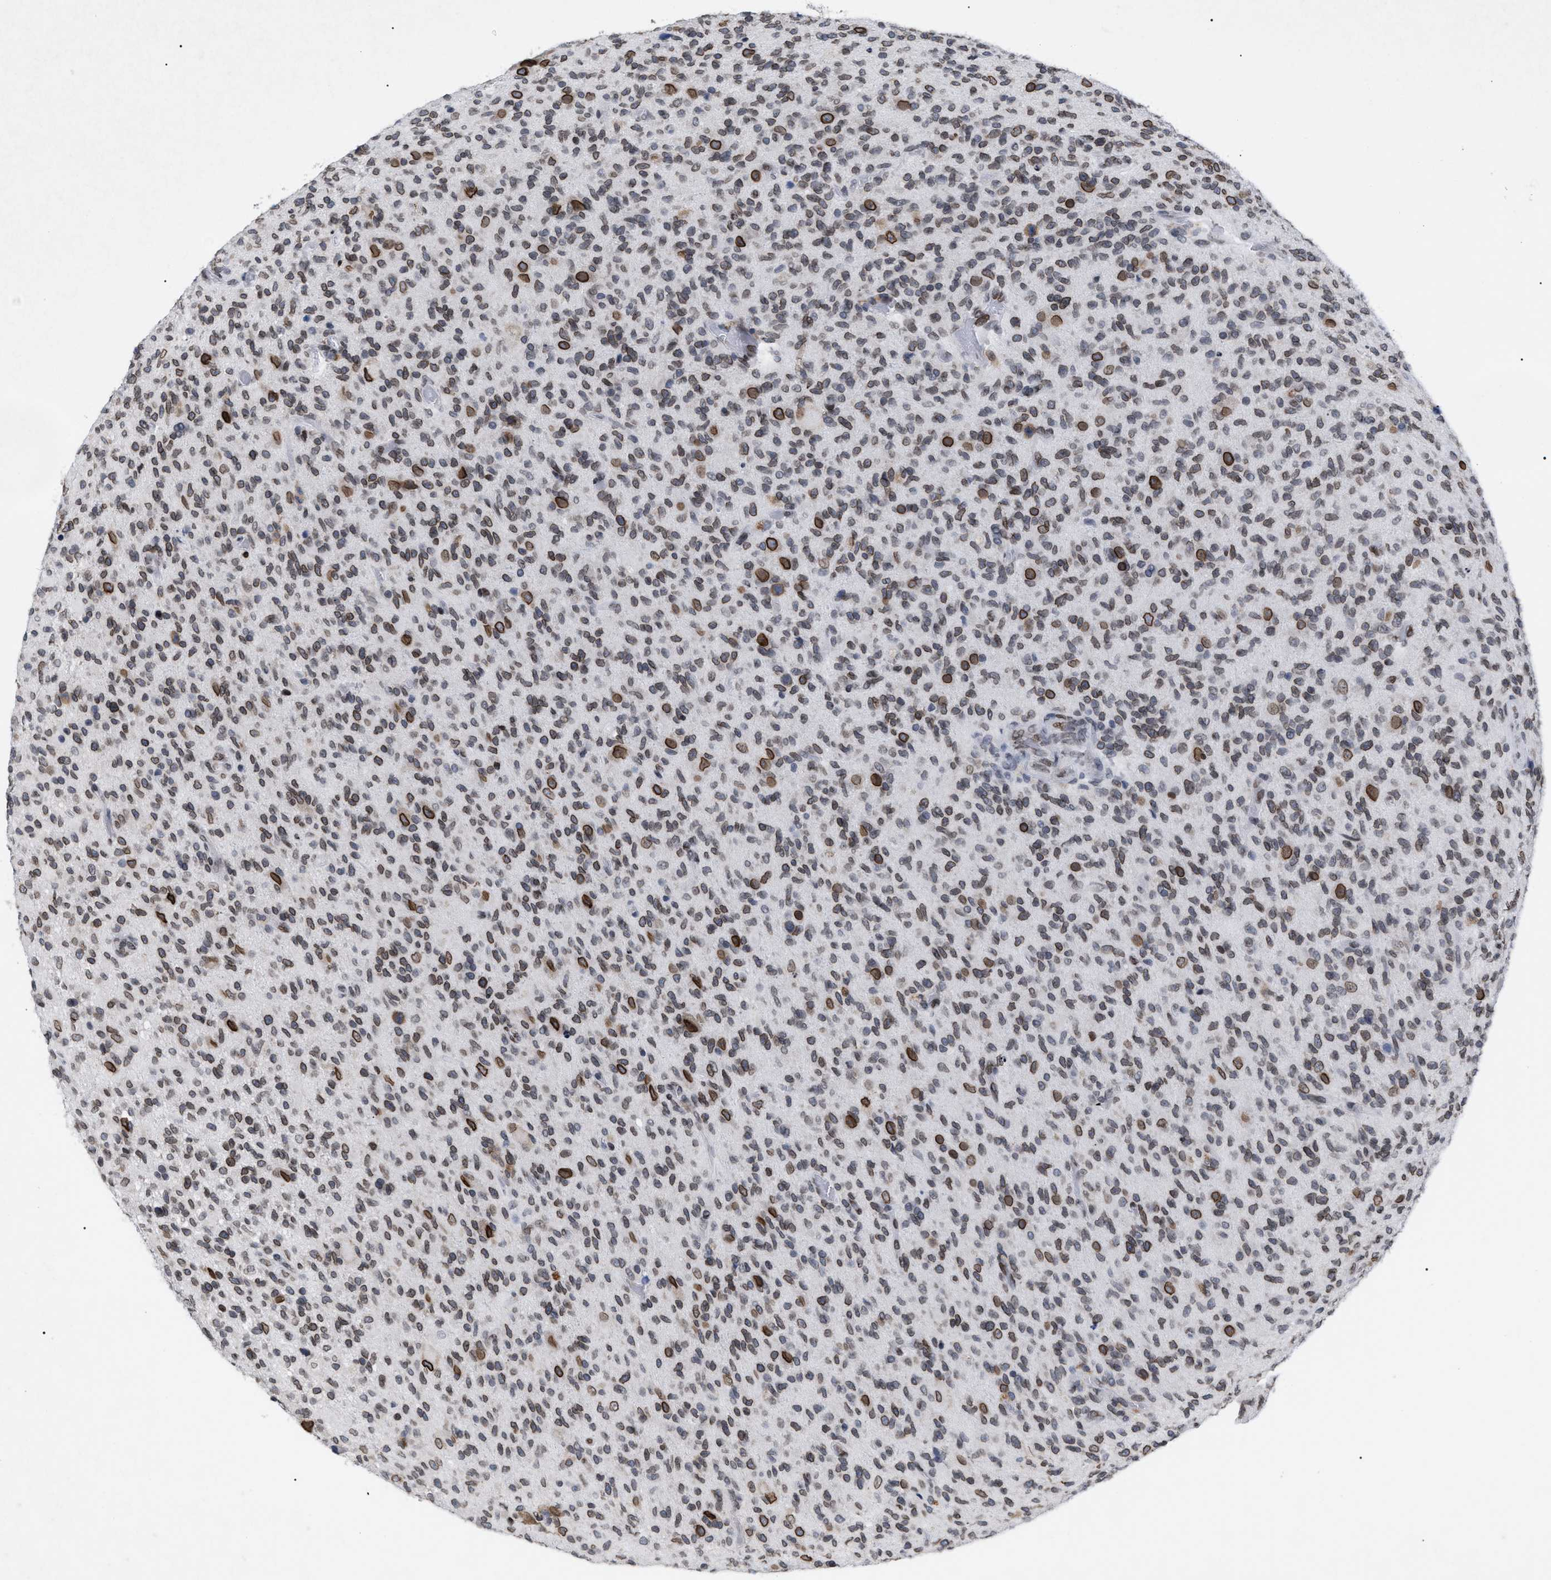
{"staining": {"intensity": "strong", "quantity": ">75%", "location": "cytoplasmic/membranous,nuclear"}, "tissue": "glioma", "cell_type": "Tumor cells", "image_type": "cancer", "snomed": [{"axis": "morphology", "description": "Glioma, malignant, High grade"}, {"axis": "topography", "description": "Brain"}], "caption": "An immunohistochemistry micrograph of neoplastic tissue is shown. Protein staining in brown highlights strong cytoplasmic/membranous and nuclear positivity in malignant glioma (high-grade) within tumor cells. (brown staining indicates protein expression, while blue staining denotes nuclei).", "gene": "TPR", "patient": {"sex": "male", "age": 71}}